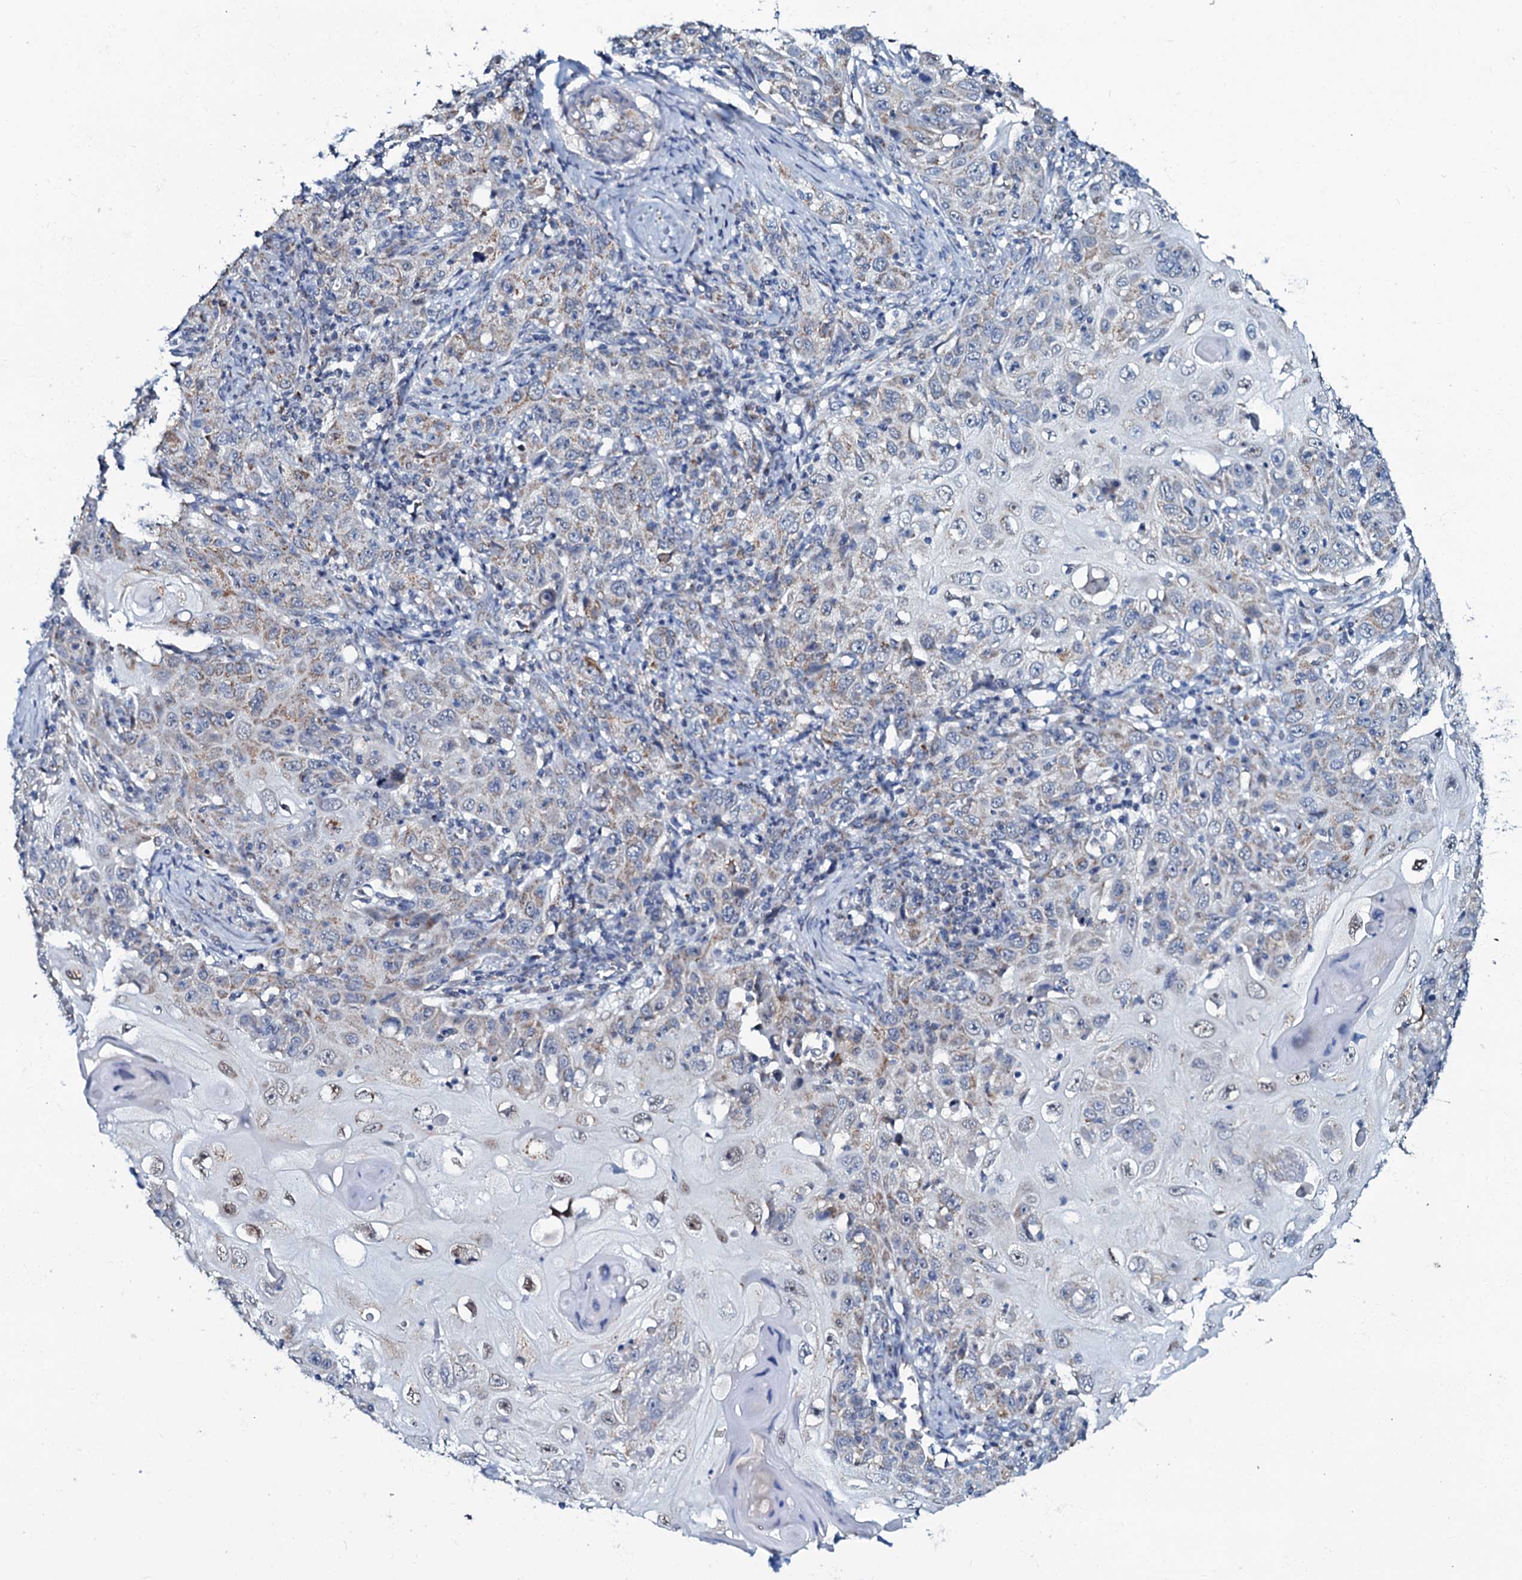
{"staining": {"intensity": "weak", "quantity": "<25%", "location": "cytoplasmic/membranous"}, "tissue": "skin cancer", "cell_type": "Tumor cells", "image_type": "cancer", "snomed": [{"axis": "morphology", "description": "Squamous cell carcinoma, NOS"}, {"axis": "topography", "description": "Skin"}], "caption": "This micrograph is of squamous cell carcinoma (skin) stained with immunohistochemistry to label a protein in brown with the nuclei are counter-stained blue. There is no staining in tumor cells. The staining is performed using DAB brown chromogen with nuclei counter-stained in using hematoxylin.", "gene": "MRPL51", "patient": {"sex": "female", "age": 88}}